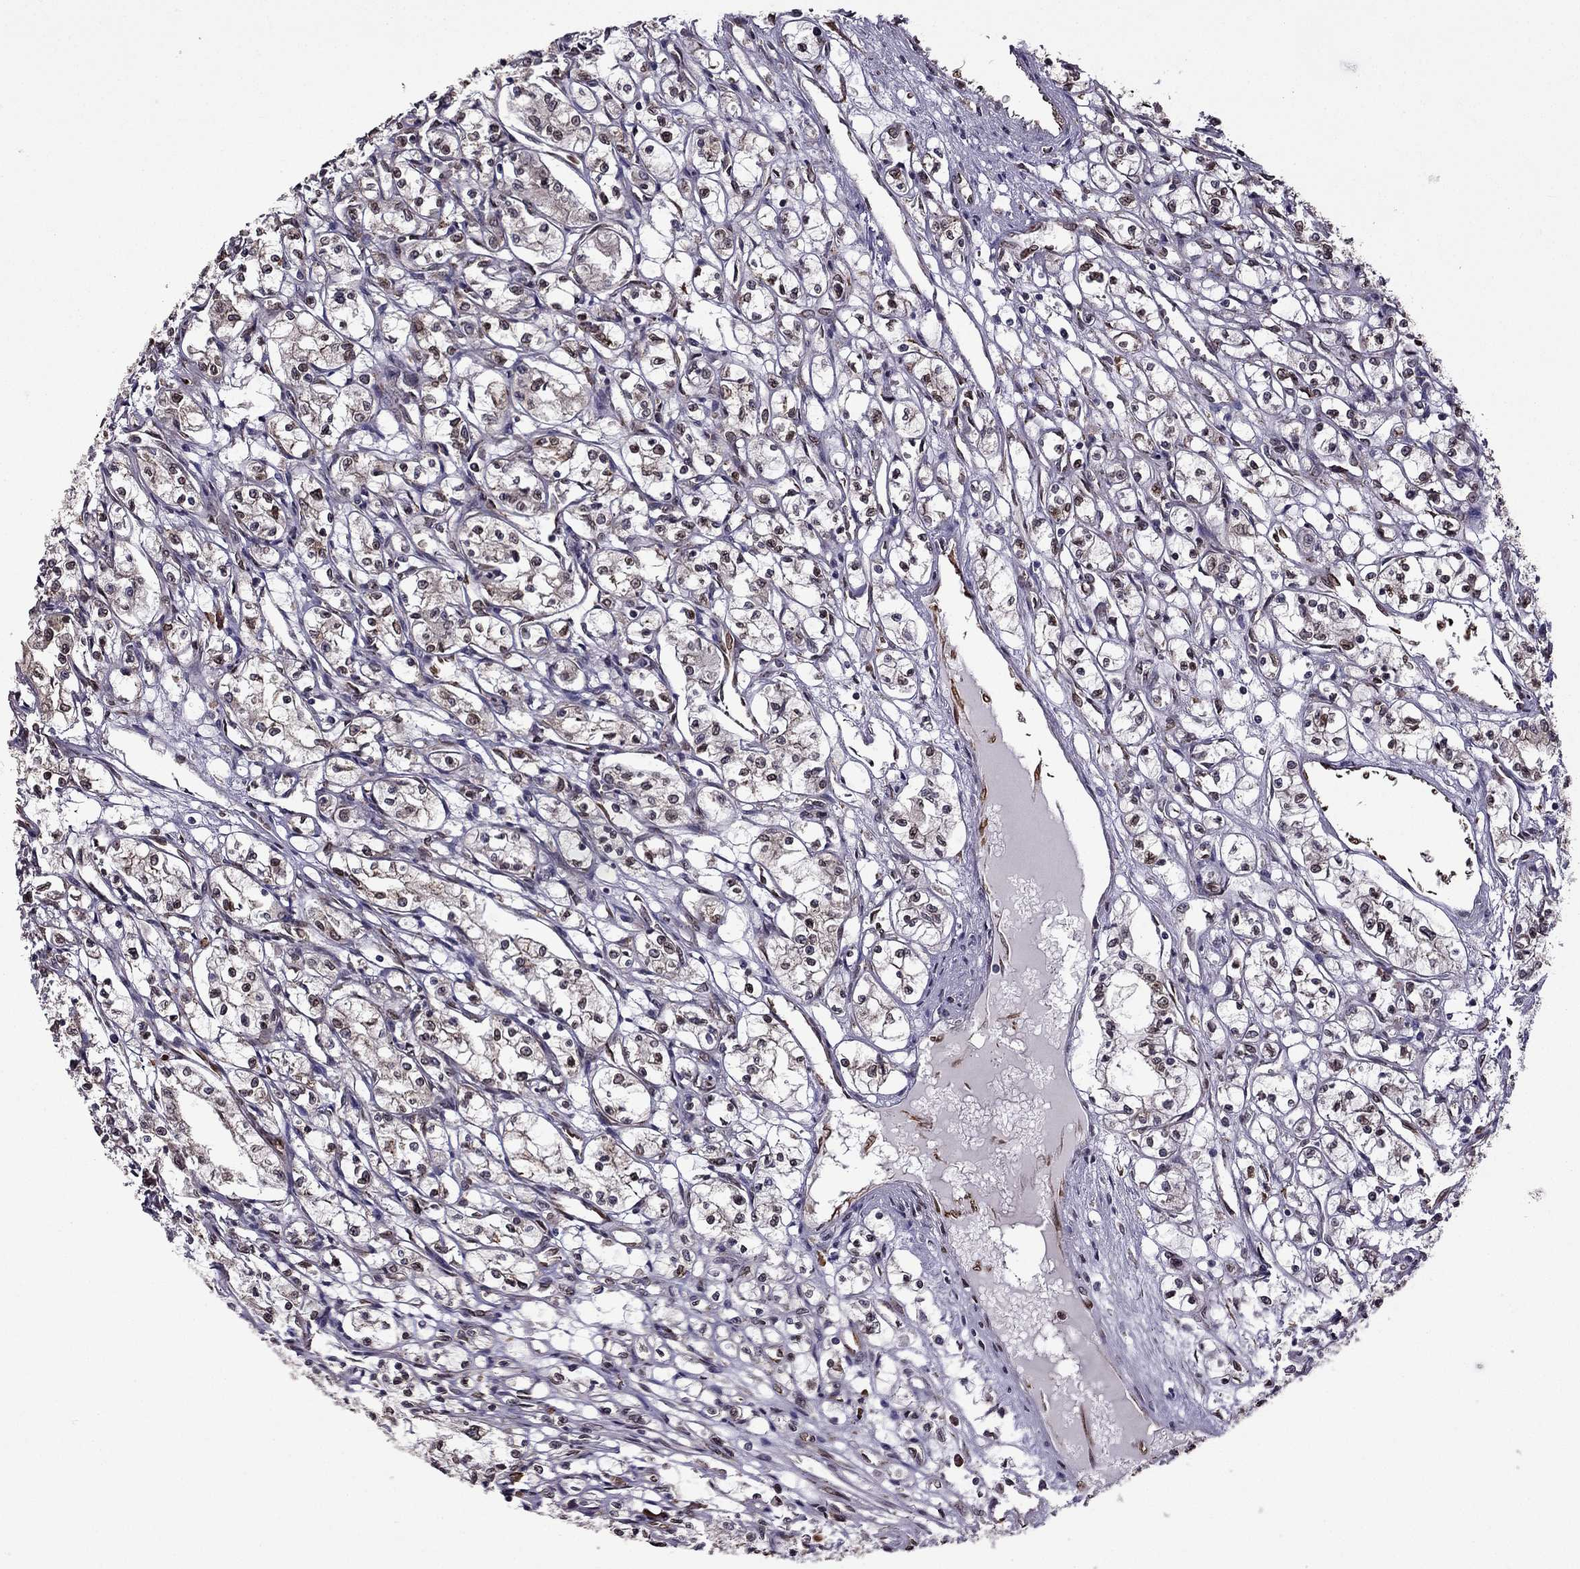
{"staining": {"intensity": "weak", "quantity": "25%-75%", "location": "cytoplasmic/membranous"}, "tissue": "renal cancer", "cell_type": "Tumor cells", "image_type": "cancer", "snomed": [{"axis": "morphology", "description": "Adenocarcinoma, NOS"}, {"axis": "topography", "description": "Kidney"}], "caption": "An IHC photomicrograph of tumor tissue is shown. Protein staining in brown highlights weak cytoplasmic/membranous positivity in renal cancer within tumor cells. (IHC, brightfield microscopy, high magnification).", "gene": "IKBIP", "patient": {"sex": "male", "age": 56}}